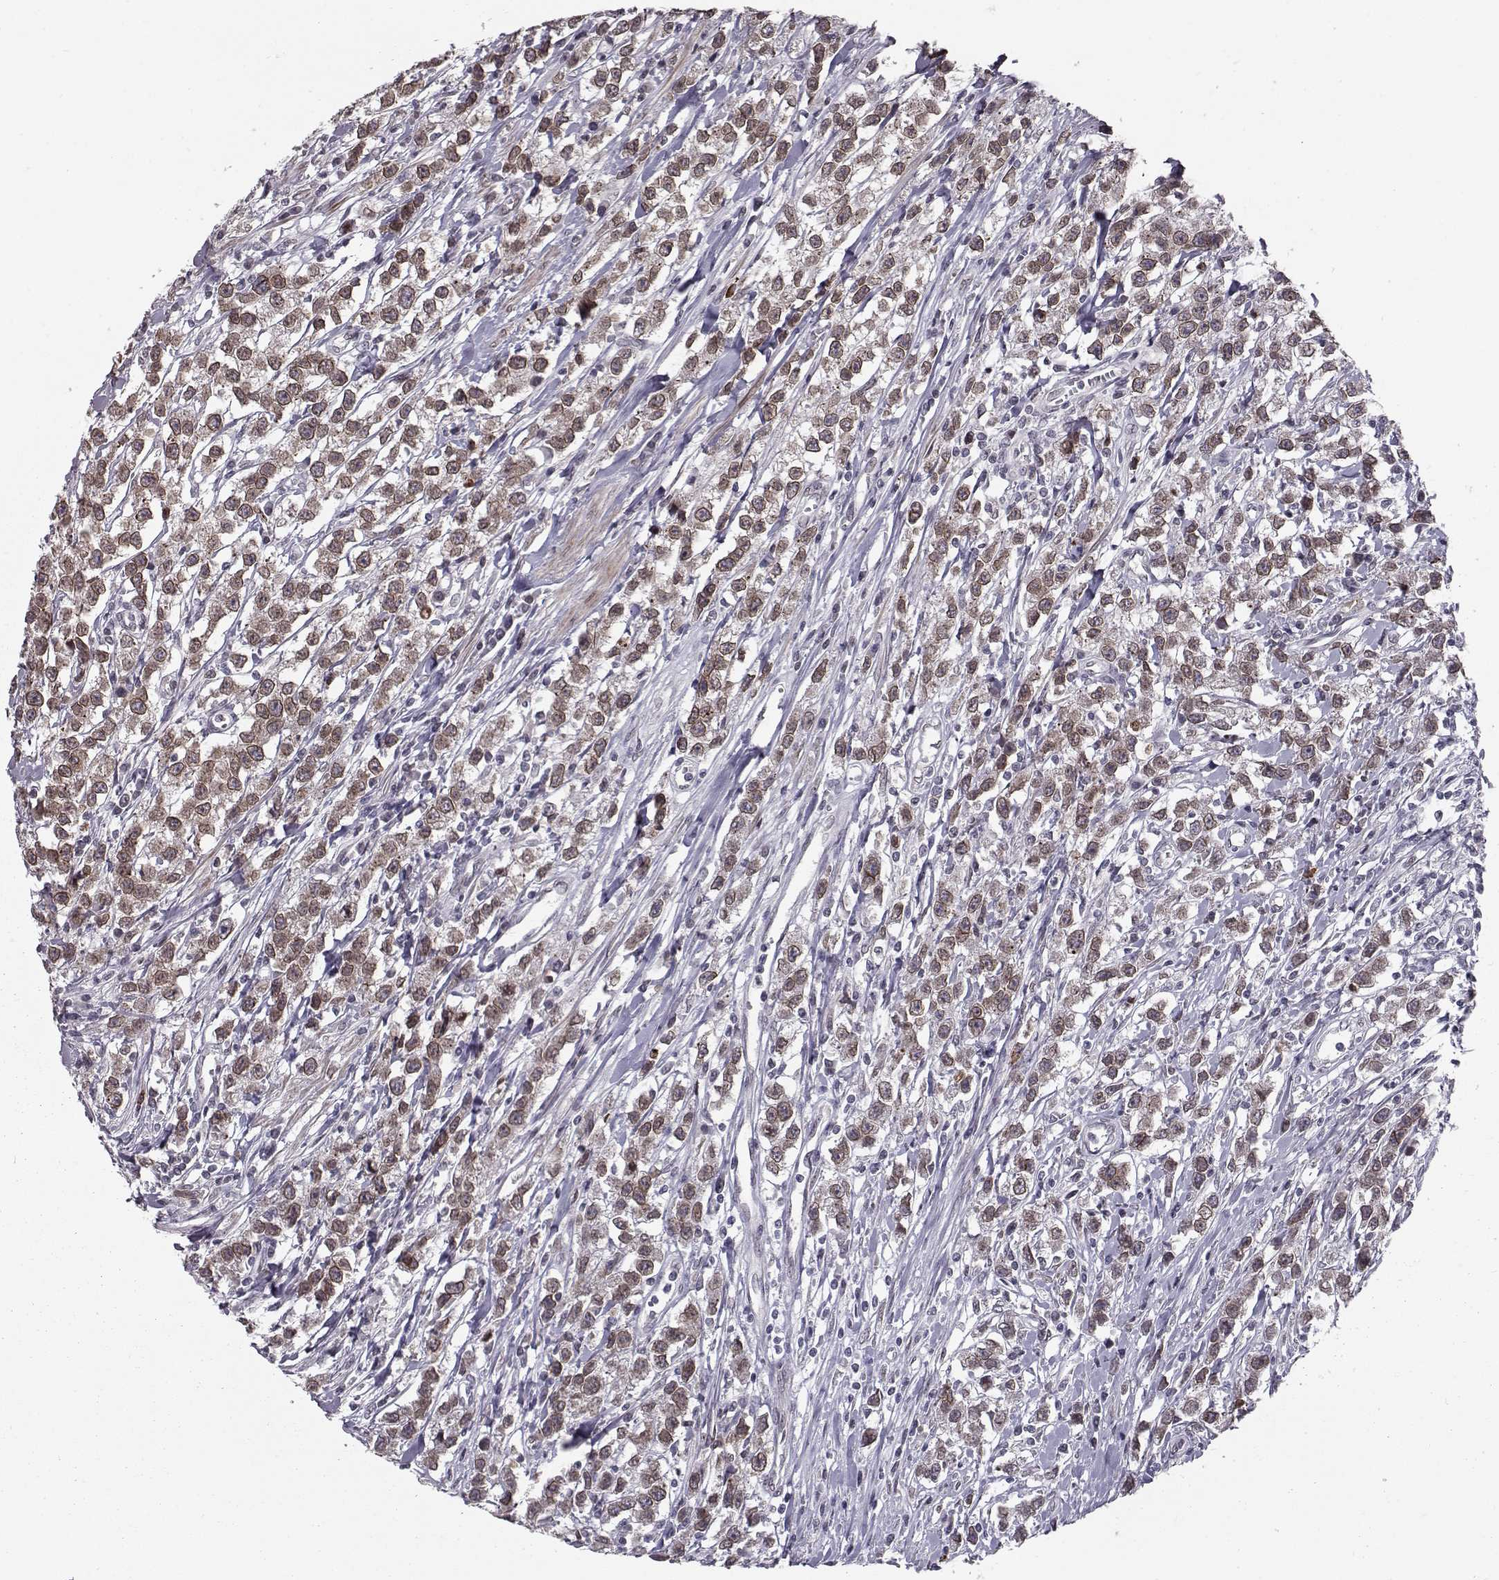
{"staining": {"intensity": "weak", "quantity": ">75%", "location": "cytoplasmic/membranous,nuclear"}, "tissue": "testis cancer", "cell_type": "Tumor cells", "image_type": "cancer", "snomed": [{"axis": "morphology", "description": "Seminoma, NOS"}, {"axis": "topography", "description": "Testis"}], "caption": "Seminoma (testis) stained with a protein marker displays weak staining in tumor cells.", "gene": "NUP37", "patient": {"sex": "male", "age": 59}}